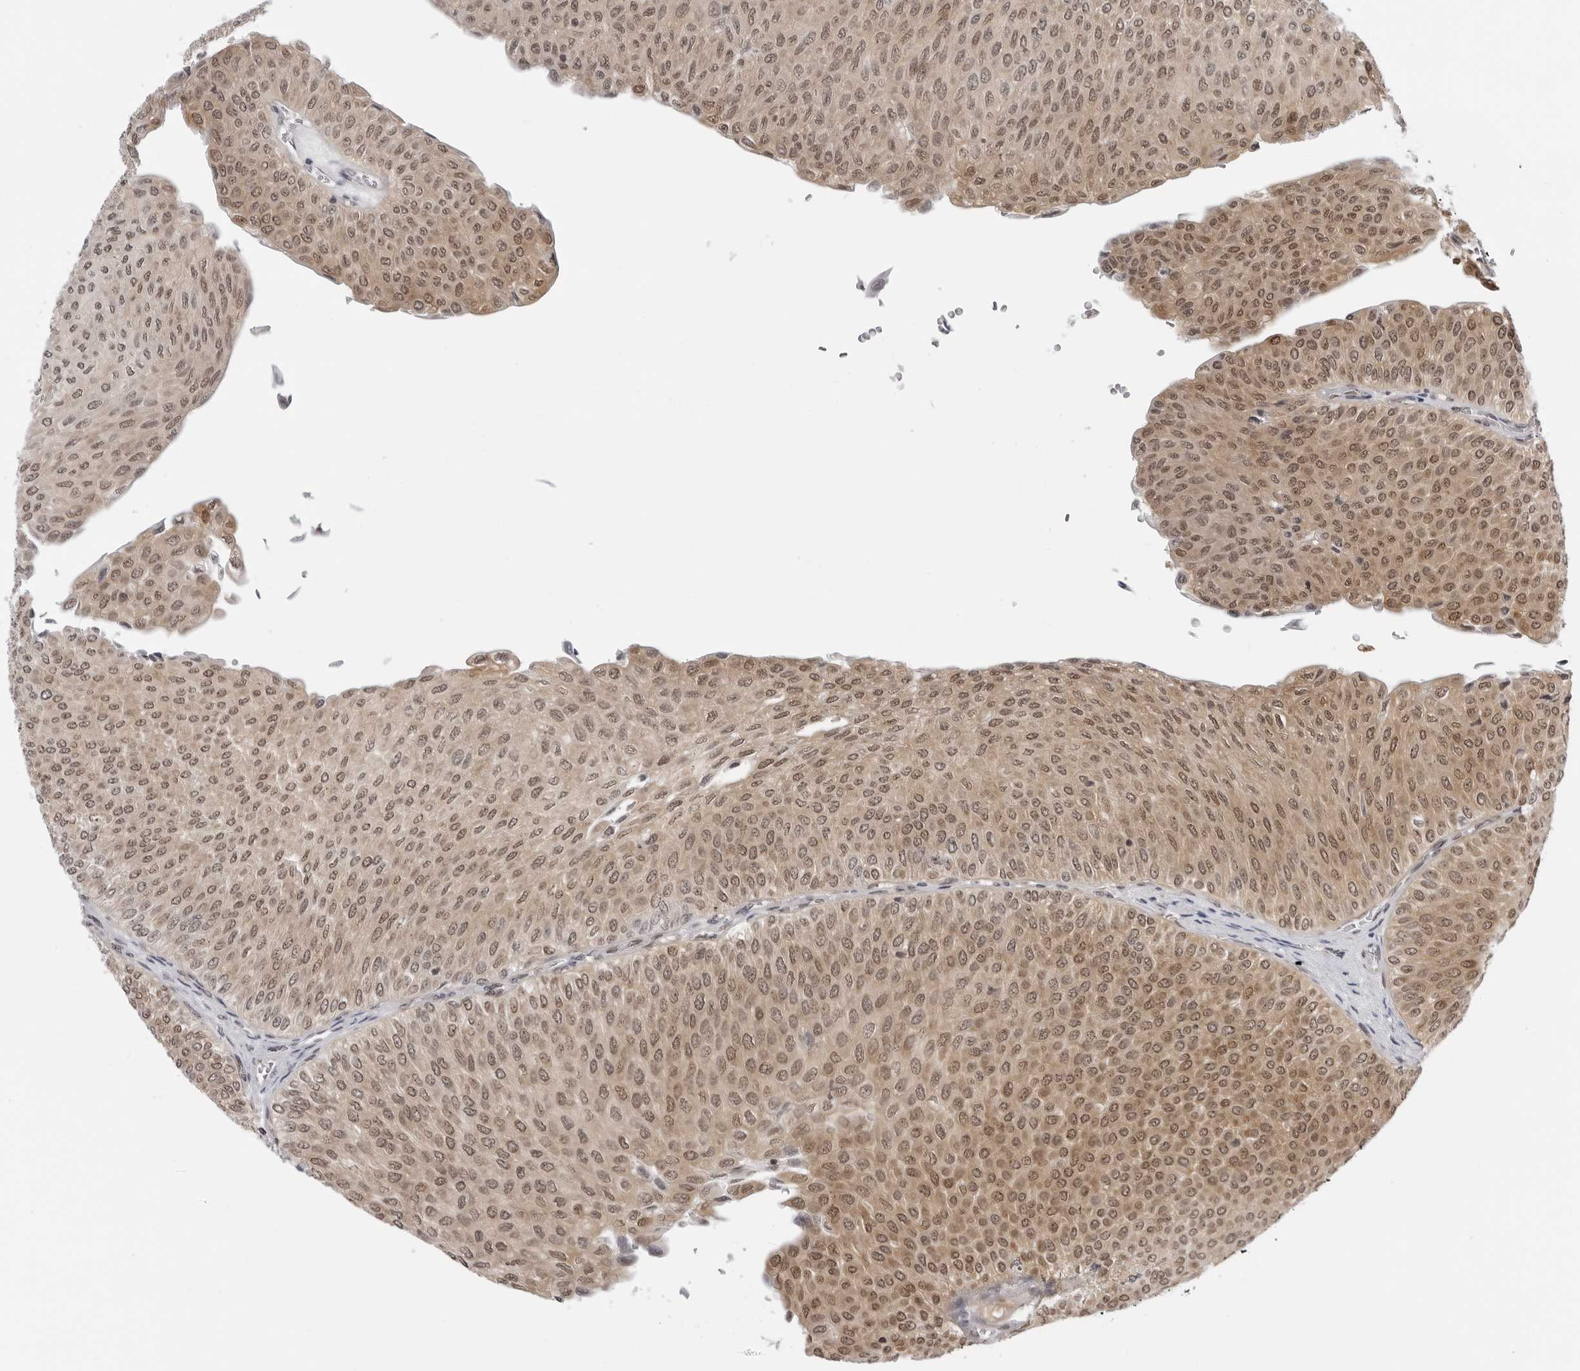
{"staining": {"intensity": "weak", "quantity": "25%-75%", "location": "cytoplasmic/membranous,nuclear"}, "tissue": "urothelial cancer", "cell_type": "Tumor cells", "image_type": "cancer", "snomed": [{"axis": "morphology", "description": "Urothelial carcinoma, Low grade"}, {"axis": "topography", "description": "Urinary bladder"}], "caption": "The immunohistochemical stain labels weak cytoplasmic/membranous and nuclear positivity in tumor cells of urothelial cancer tissue. (DAB IHC, brown staining for protein, blue staining for nuclei).", "gene": "CASP7", "patient": {"sex": "male", "age": 78}}